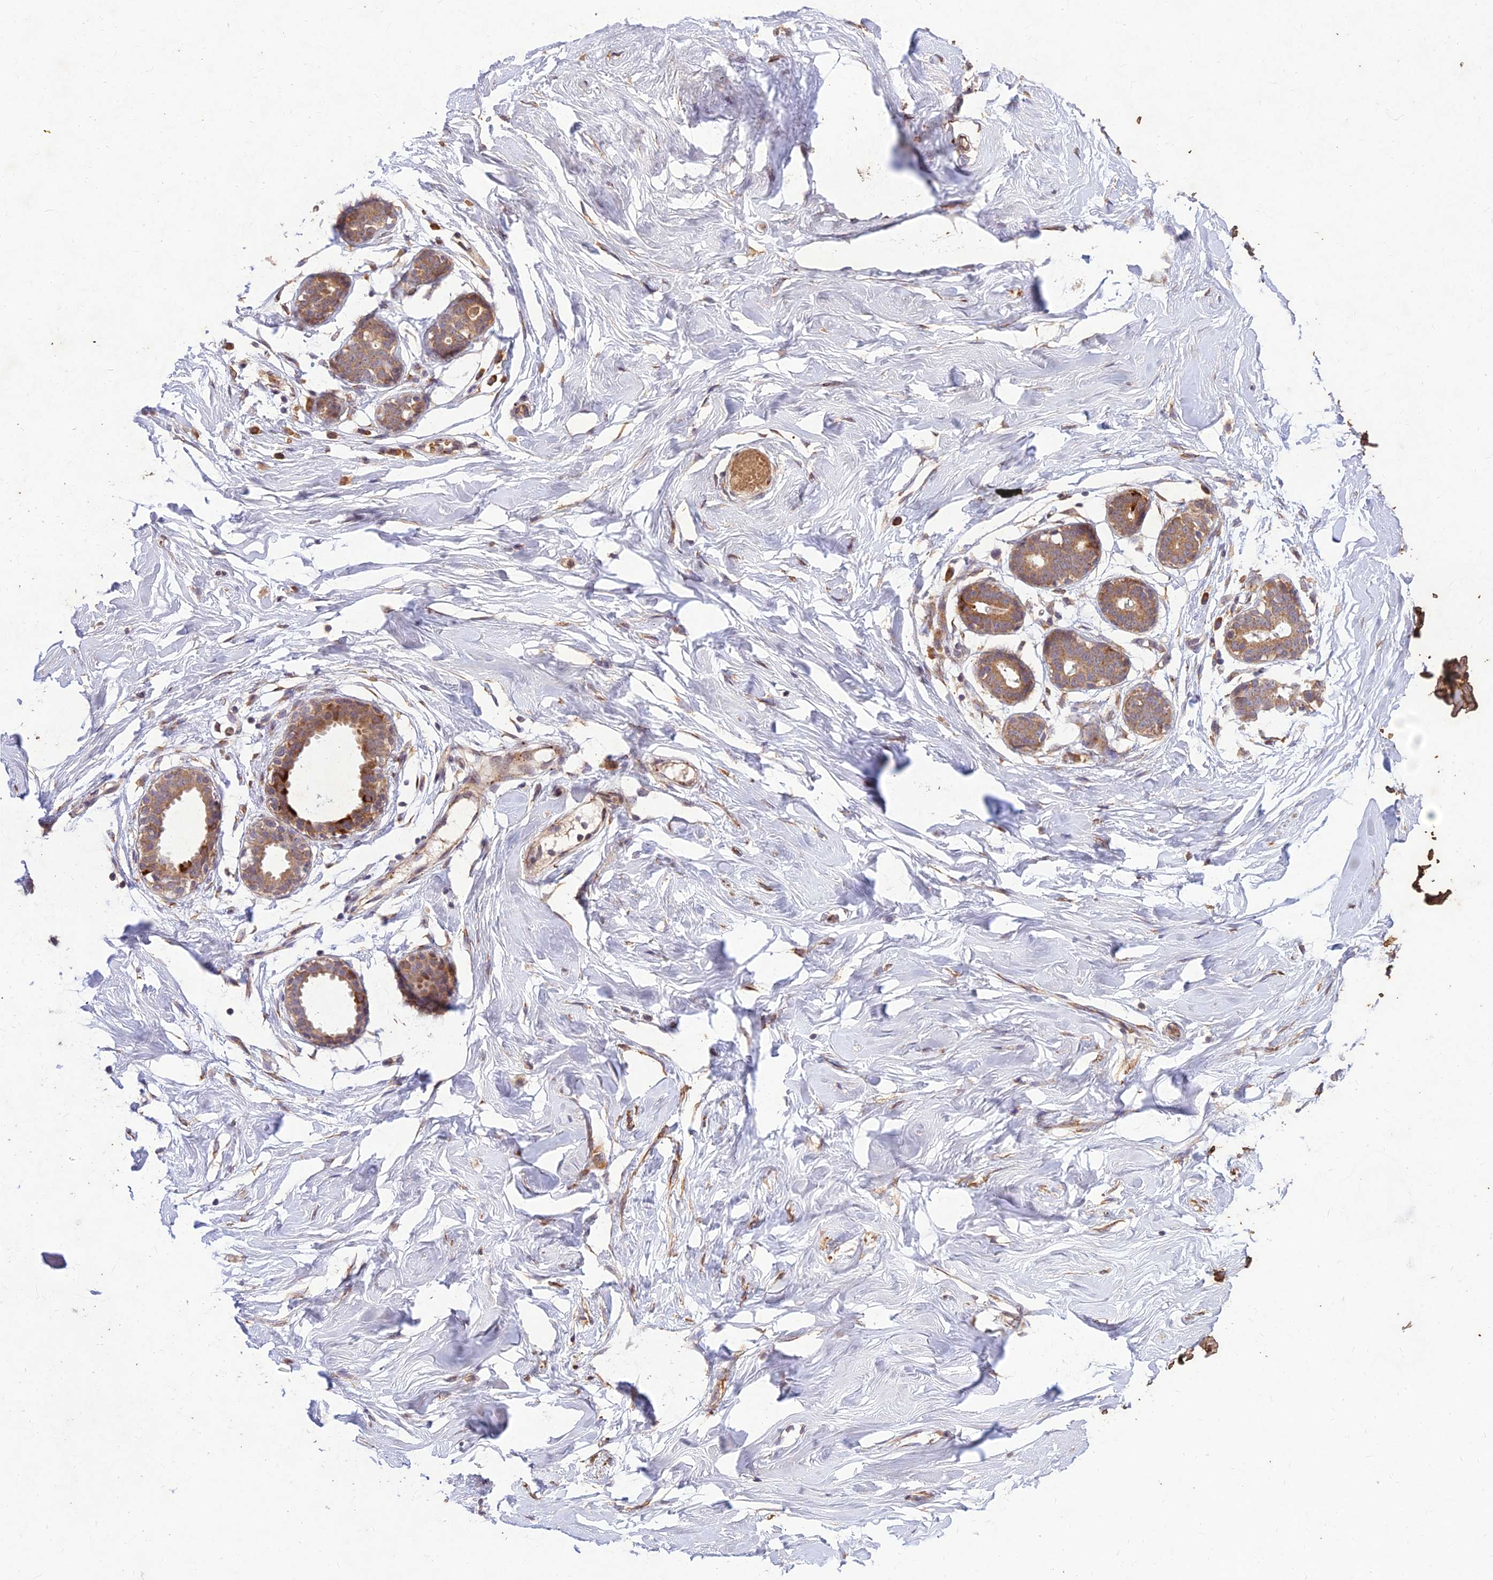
{"staining": {"intensity": "negative", "quantity": "none", "location": "none"}, "tissue": "breast", "cell_type": "Adipocytes", "image_type": "normal", "snomed": [{"axis": "morphology", "description": "Normal tissue, NOS"}, {"axis": "morphology", "description": "Adenoma, NOS"}, {"axis": "topography", "description": "Breast"}], "caption": "IHC micrograph of normal breast: human breast stained with DAB (3,3'-diaminobenzidine) displays no significant protein staining in adipocytes. Nuclei are stained in blue.", "gene": "PPP1R11", "patient": {"sex": "female", "age": 23}}